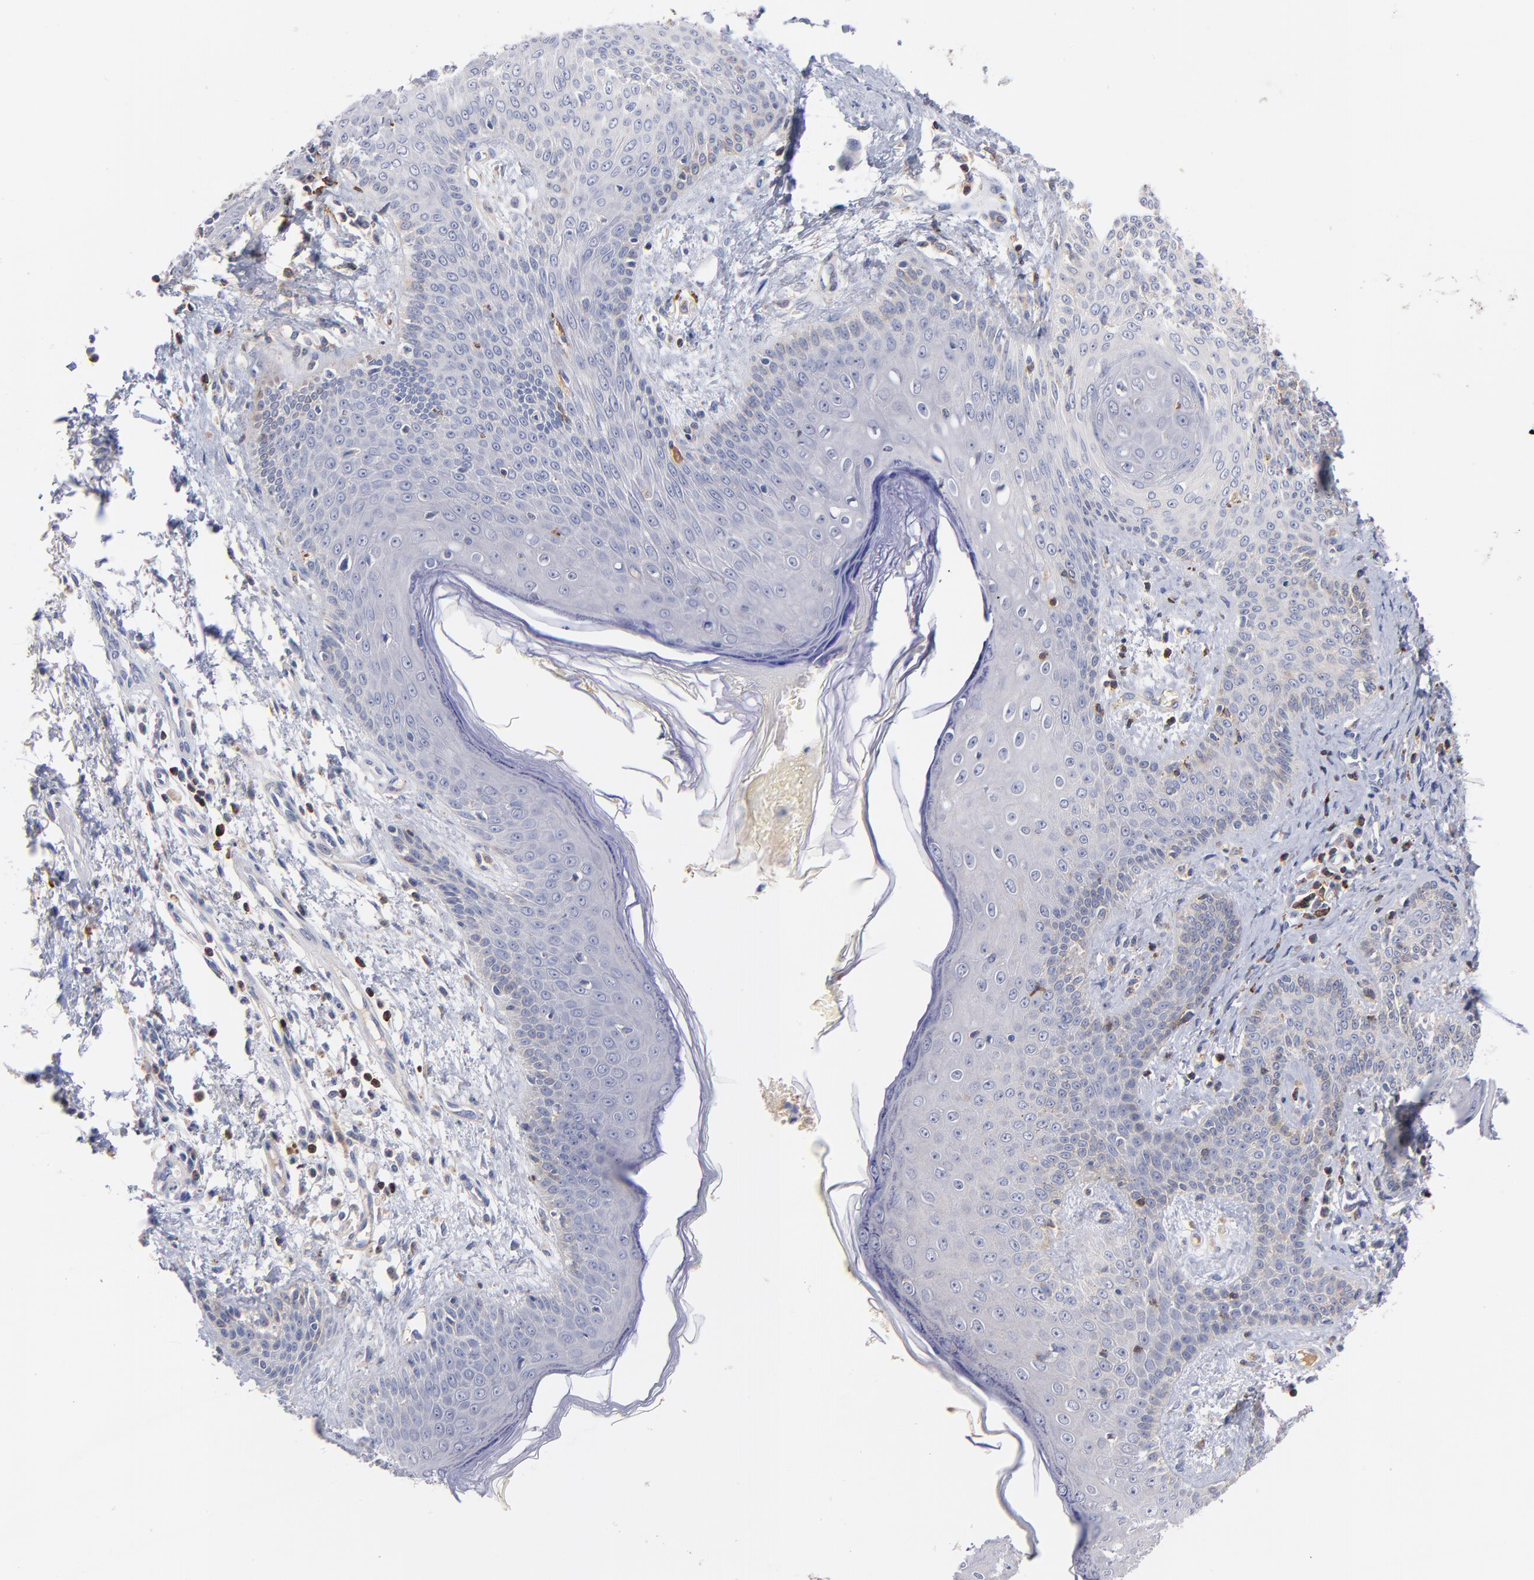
{"staining": {"intensity": "weak", "quantity": "<25%", "location": "cytoplasmic/membranous"}, "tissue": "skin cancer", "cell_type": "Tumor cells", "image_type": "cancer", "snomed": [{"axis": "morphology", "description": "Basal cell carcinoma"}, {"axis": "topography", "description": "Skin"}], "caption": "This image is of skin cancer stained with IHC to label a protein in brown with the nuclei are counter-stained blue. There is no positivity in tumor cells.", "gene": "KREMEN2", "patient": {"sex": "female", "age": 64}}